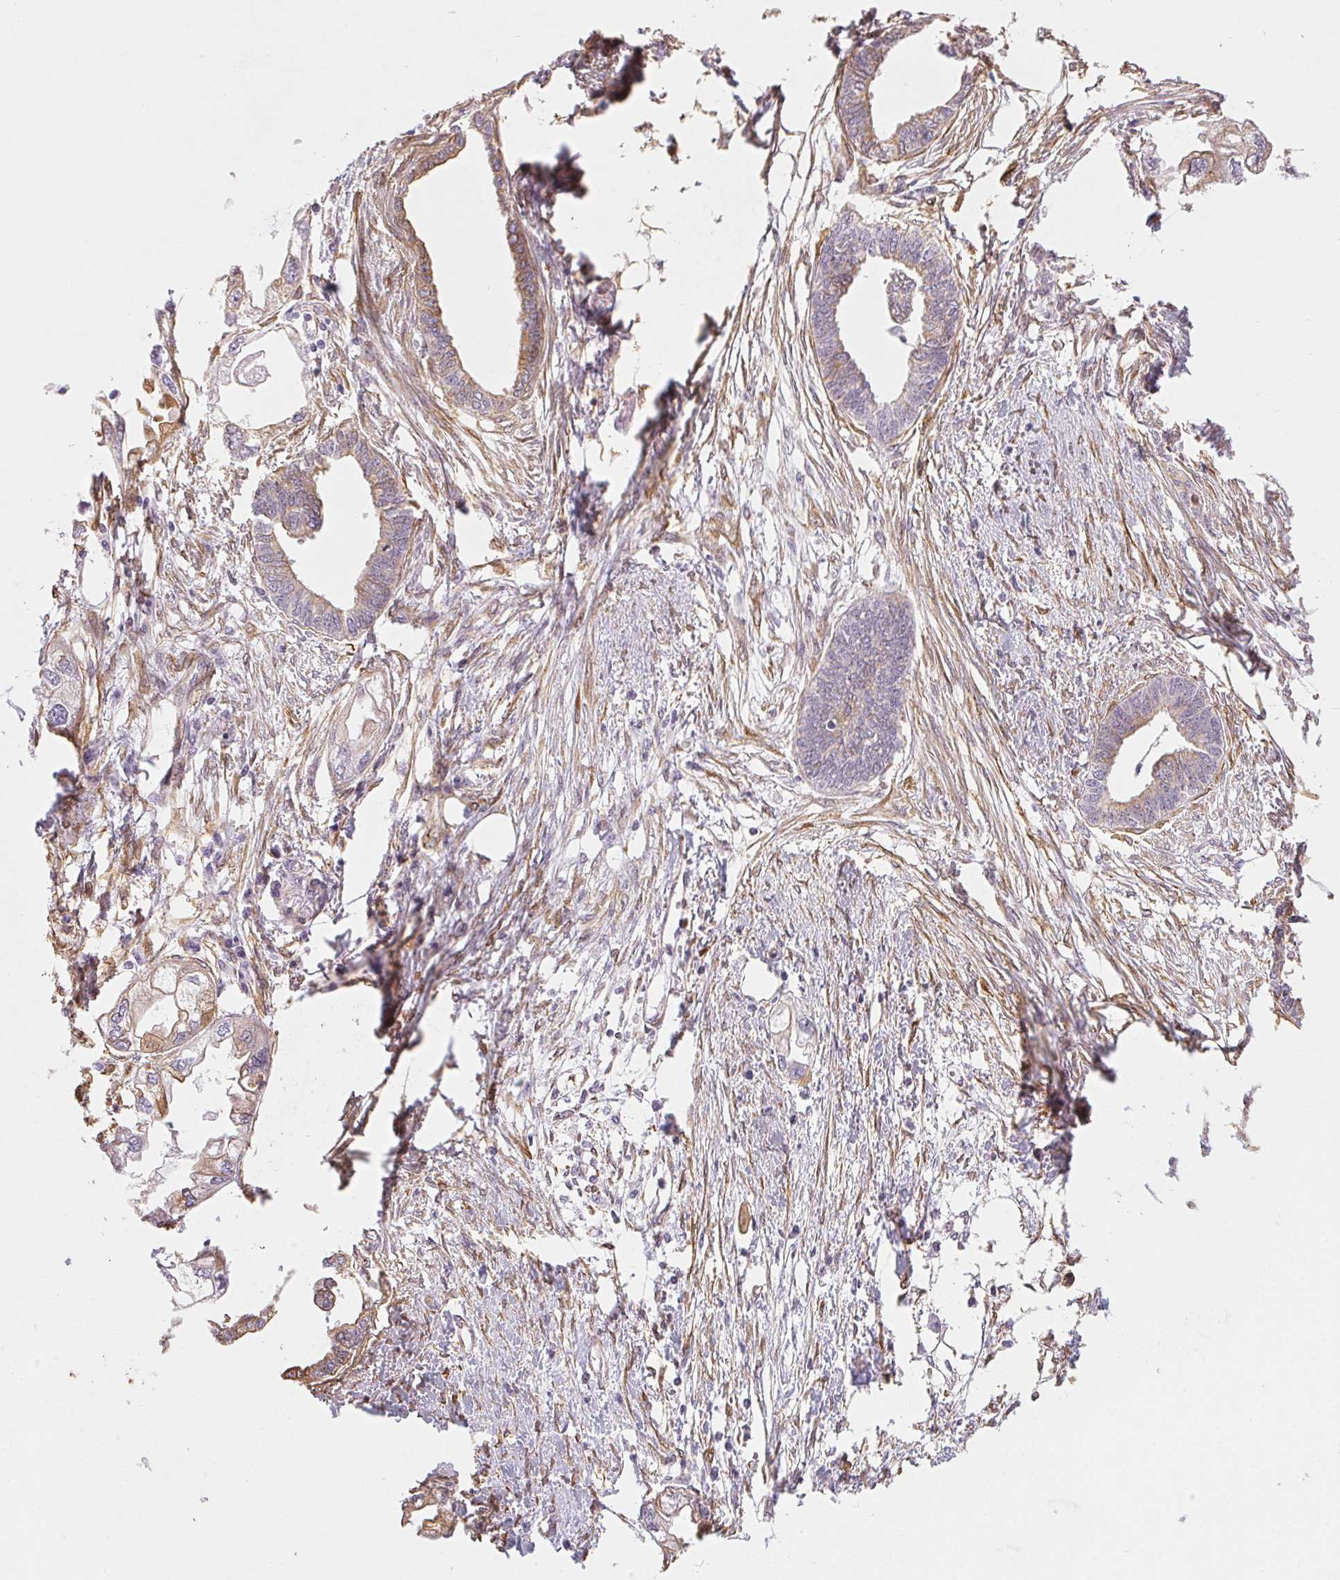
{"staining": {"intensity": "moderate", "quantity": "<25%", "location": "cytoplasmic/membranous"}, "tissue": "endometrial cancer", "cell_type": "Tumor cells", "image_type": "cancer", "snomed": [{"axis": "morphology", "description": "Adenocarcinoma, NOS"}, {"axis": "morphology", "description": "Adenocarcinoma, metastatic, NOS"}, {"axis": "topography", "description": "Adipose tissue"}, {"axis": "topography", "description": "Endometrium"}], "caption": "This micrograph reveals endometrial cancer (metastatic adenocarcinoma) stained with IHC to label a protein in brown. The cytoplasmic/membranous of tumor cells show moderate positivity for the protein. Nuclei are counter-stained blue.", "gene": "RSBN1", "patient": {"sex": "female", "age": 67}}